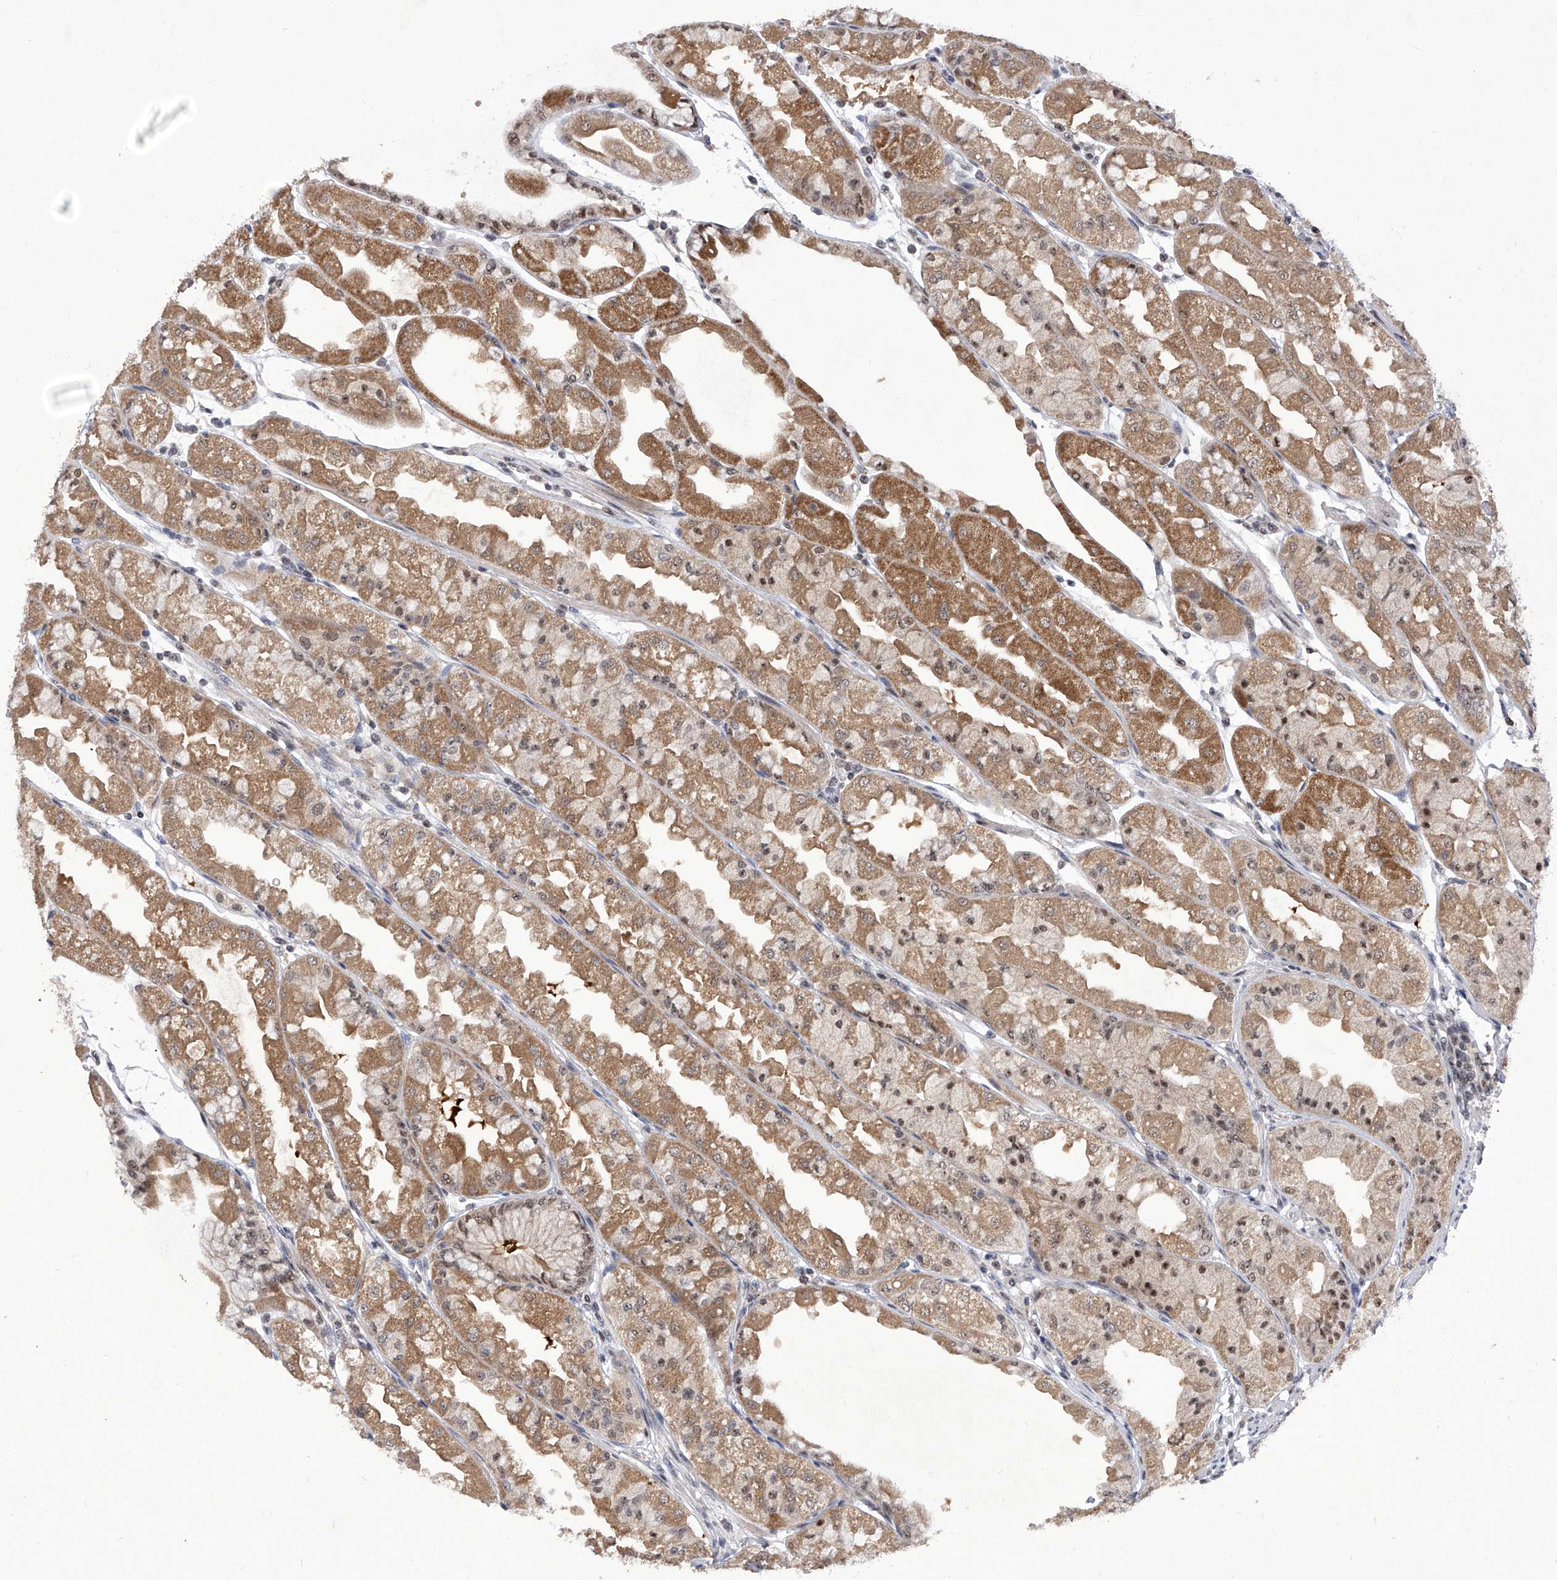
{"staining": {"intensity": "moderate", "quantity": ">75%", "location": "cytoplasmic/membranous,nuclear"}, "tissue": "stomach", "cell_type": "Glandular cells", "image_type": "normal", "snomed": [{"axis": "morphology", "description": "Normal tissue, NOS"}, {"axis": "topography", "description": "Stomach, upper"}], "caption": "Immunohistochemistry histopathology image of normal human stomach stained for a protein (brown), which displays medium levels of moderate cytoplasmic/membranous,nuclear expression in approximately >75% of glandular cells.", "gene": "RAD54L", "patient": {"sex": "male", "age": 47}}